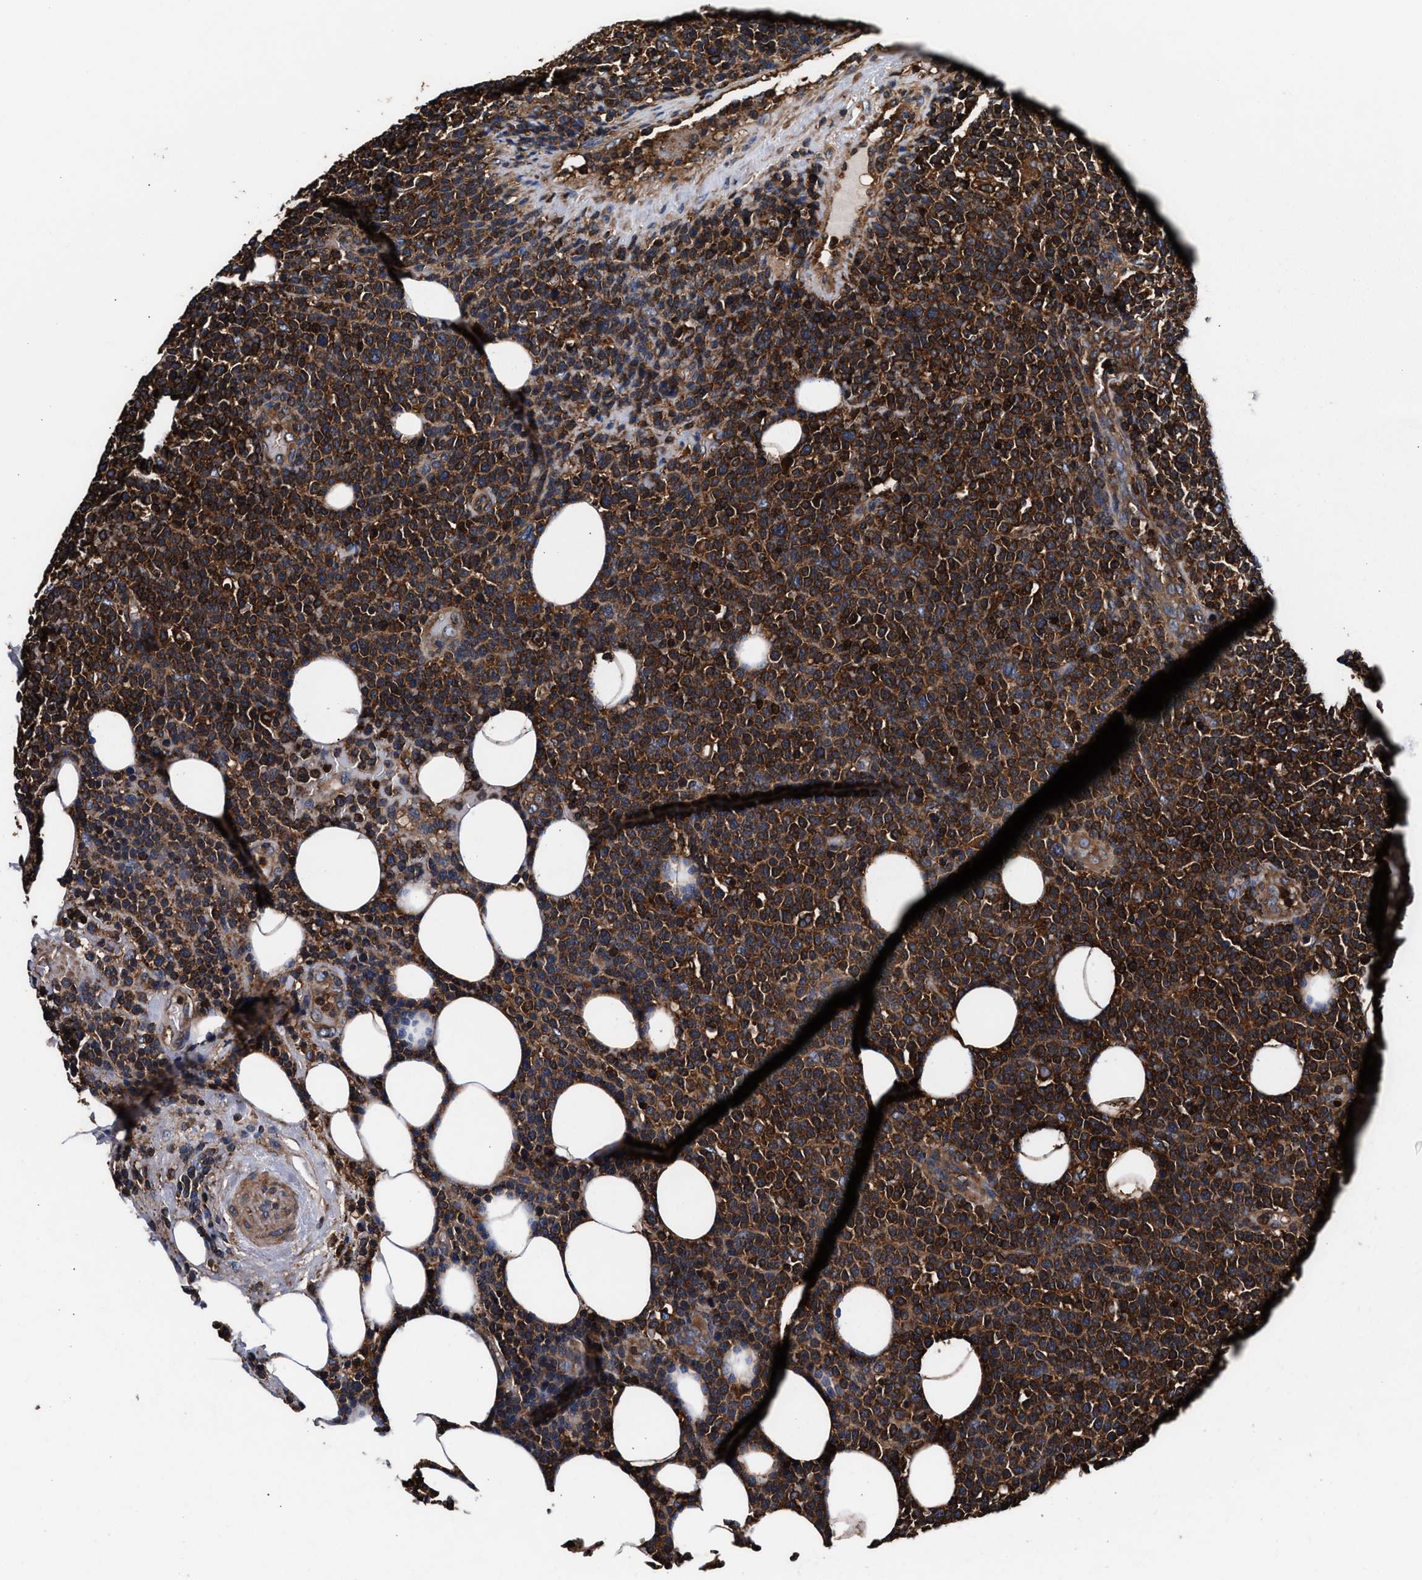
{"staining": {"intensity": "strong", "quantity": ">75%", "location": "cytoplasmic/membranous"}, "tissue": "lymphoma", "cell_type": "Tumor cells", "image_type": "cancer", "snomed": [{"axis": "morphology", "description": "Malignant lymphoma, non-Hodgkin's type, High grade"}, {"axis": "topography", "description": "Lymph node"}], "caption": "Strong cytoplasmic/membranous expression for a protein is seen in approximately >75% of tumor cells of lymphoma using immunohistochemistry (IHC).", "gene": "KYAT1", "patient": {"sex": "male", "age": 61}}